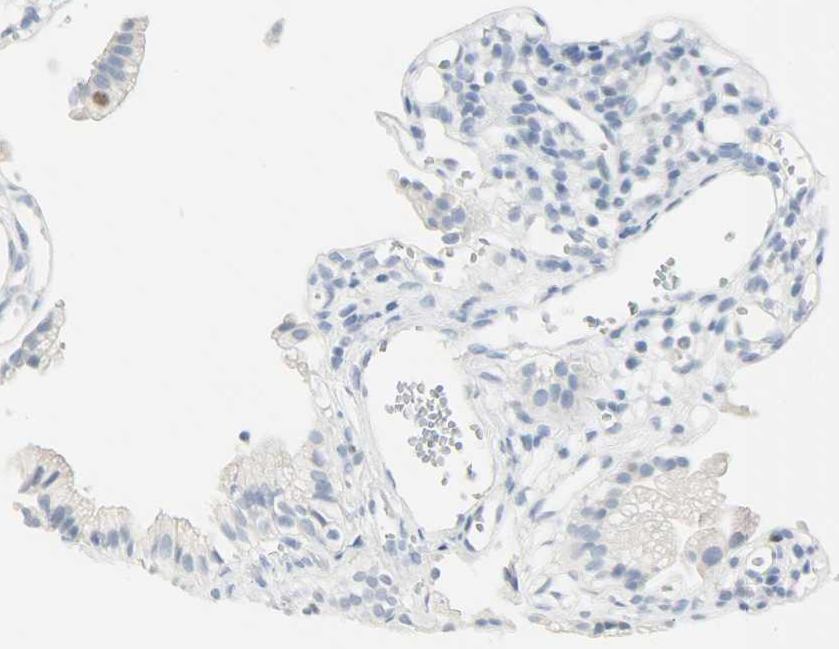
{"staining": {"intensity": "negative", "quantity": "none", "location": "none"}, "tissue": "gallbladder", "cell_type": "Glandular cells", "image_type": "normal", "snomed": [{"axis": "morphology", "description": "Normal tissue, NOS"}, {"axis": "topography", "description": "Gallbladder"}], "caption": "A high-resolution micrograph shows immunohistochemistry staining of benign gallbladder, which shows no significant staining in glandular cells.", "gene": "HELLS", "patient": {"sex": "male", "age": 65}}